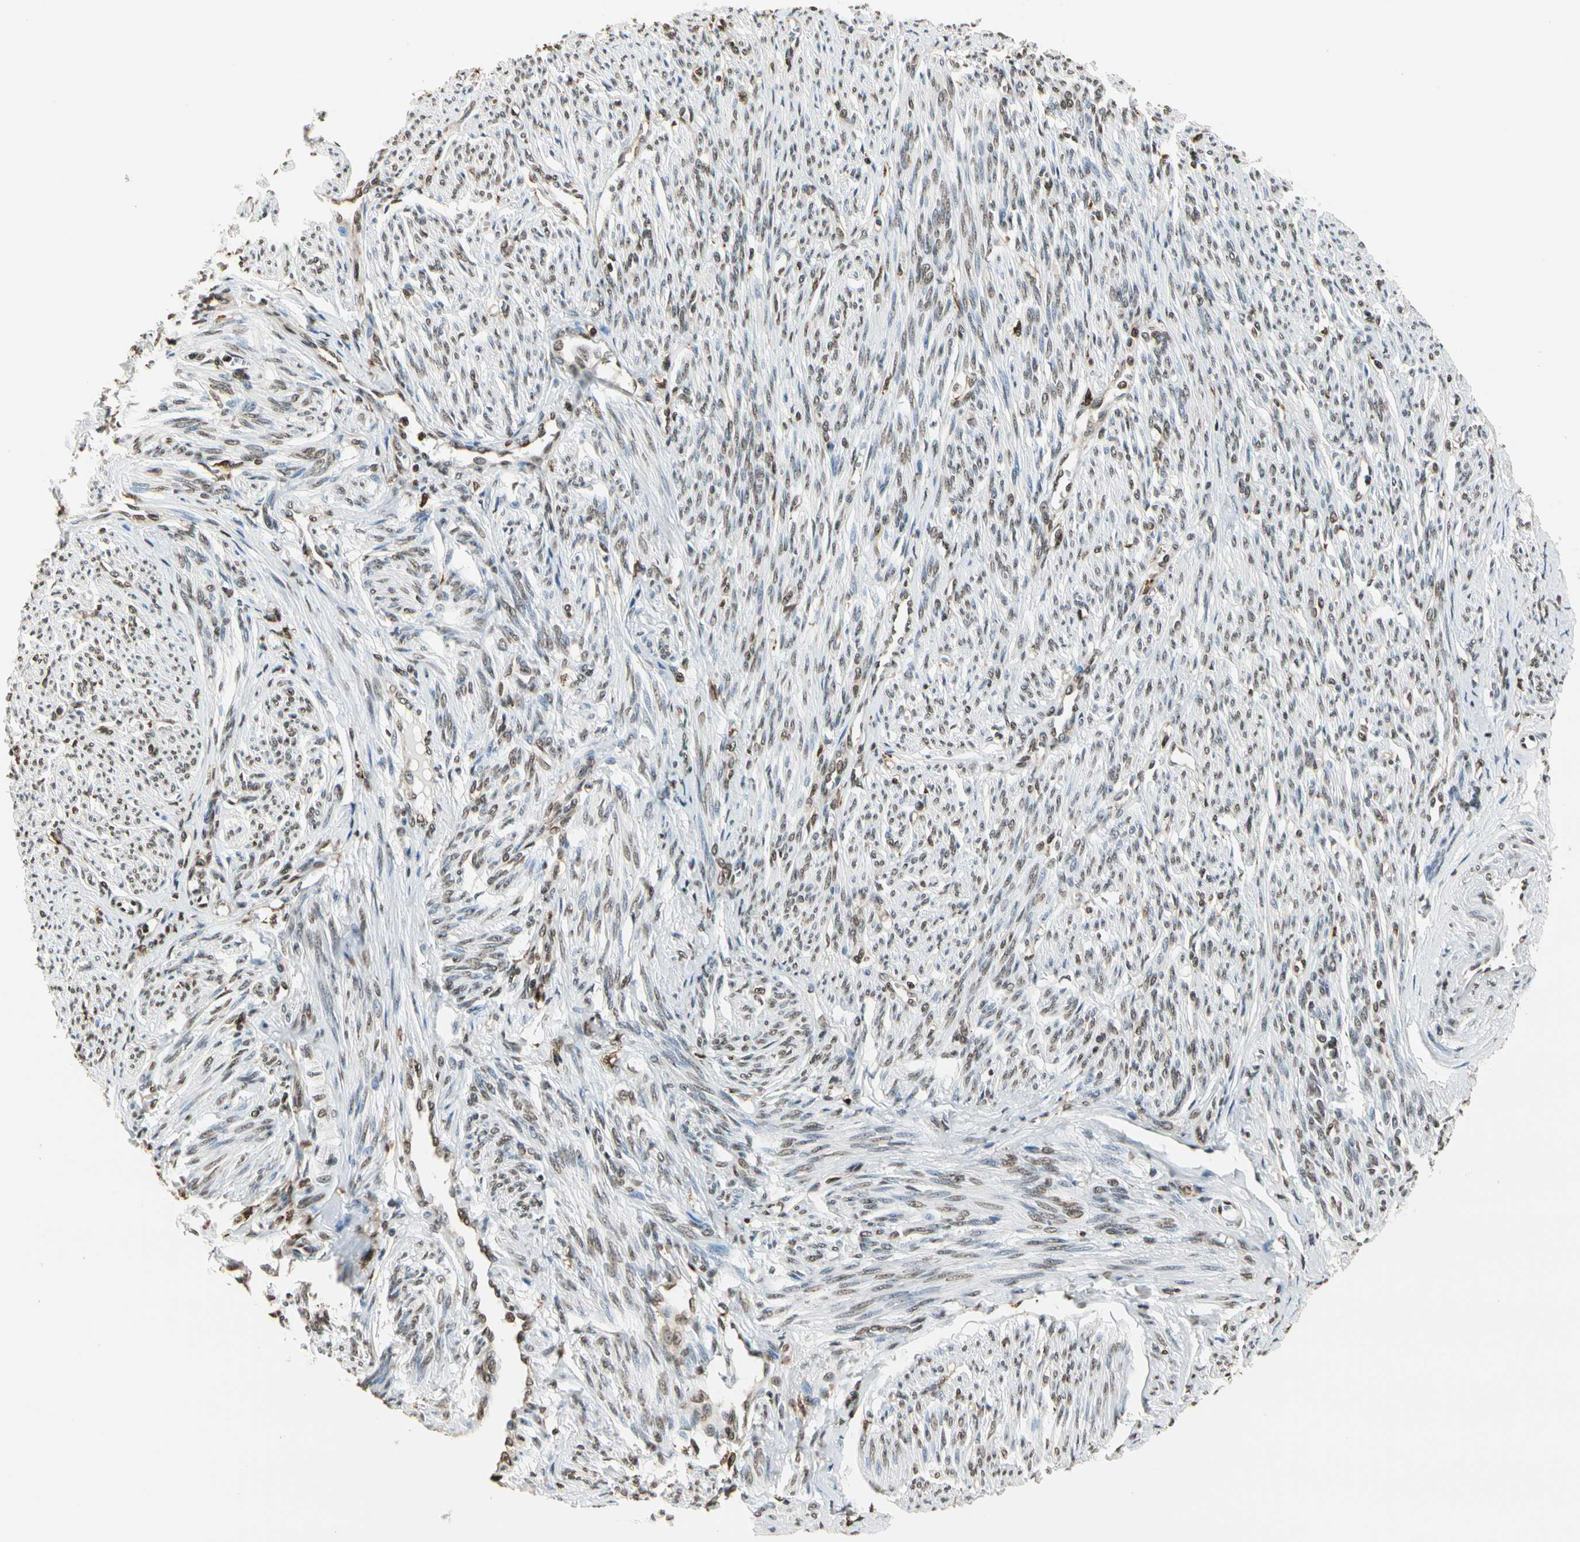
{"staining": {"intensity": "weak", "quantity": ">75%", "location": "nuclear"}, "tissue": "smooth muscle", "cell_type": "Smooth muscle cells", "image_type": "normal", "snomed": [{"axis": "morphology", "description": "Normal tissue, NOS"}, {"axis": "topography", "description": "Smooth muscle"}, {"axis": "topography", "description": "Cervix"}], "caption": "This photomicrograph demonstrates immunohistochemistry (IHC) staining of benign smooth muscle, with low weak nuclear staining in about >75% of smooth muscle cells.", "gene": "FER", "patient": {"sex": "female", "age": 70}}